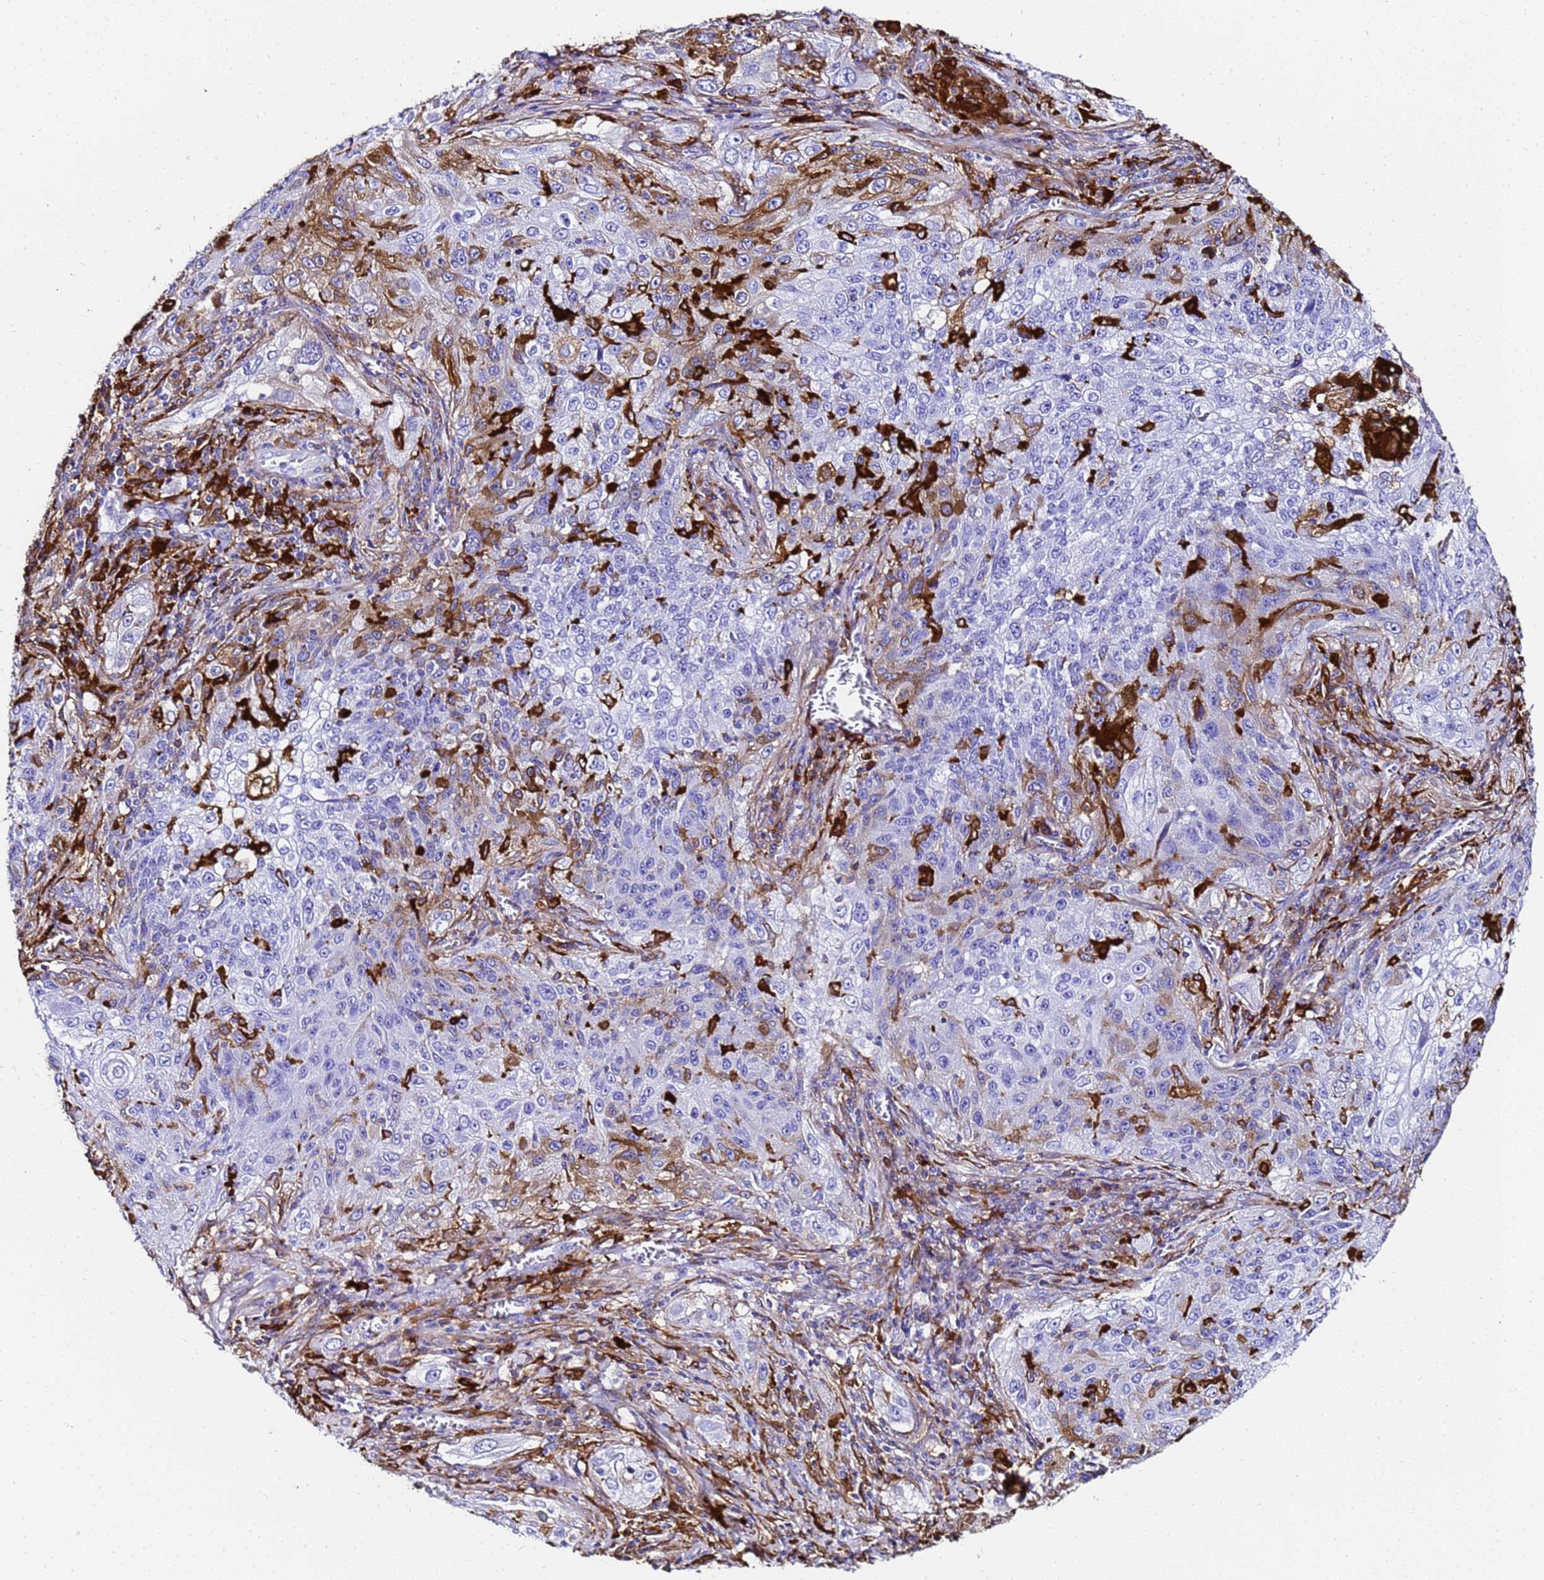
{"staining": {"intensity": "moderate", "quantity": "<25%", "location": "cytoplasmic/membranous"}, "tissue": "lung cancer", "cell_type": "Tumor cells", "image_type": "cancer", "snomed": [{"axis": "morphology", "description": "Squamous cell carcinoma, NOS"}, {"axis": "topography", "description": "Lung"}], "caption": "The histopathology image displays staining of lung squamous cell carcinoma, revealing moderate cytoplasmic/membranous protein staining (brown color) within tumor cells.", "gene": "FTL", "patient": {"sex": "female", "age": 69}}